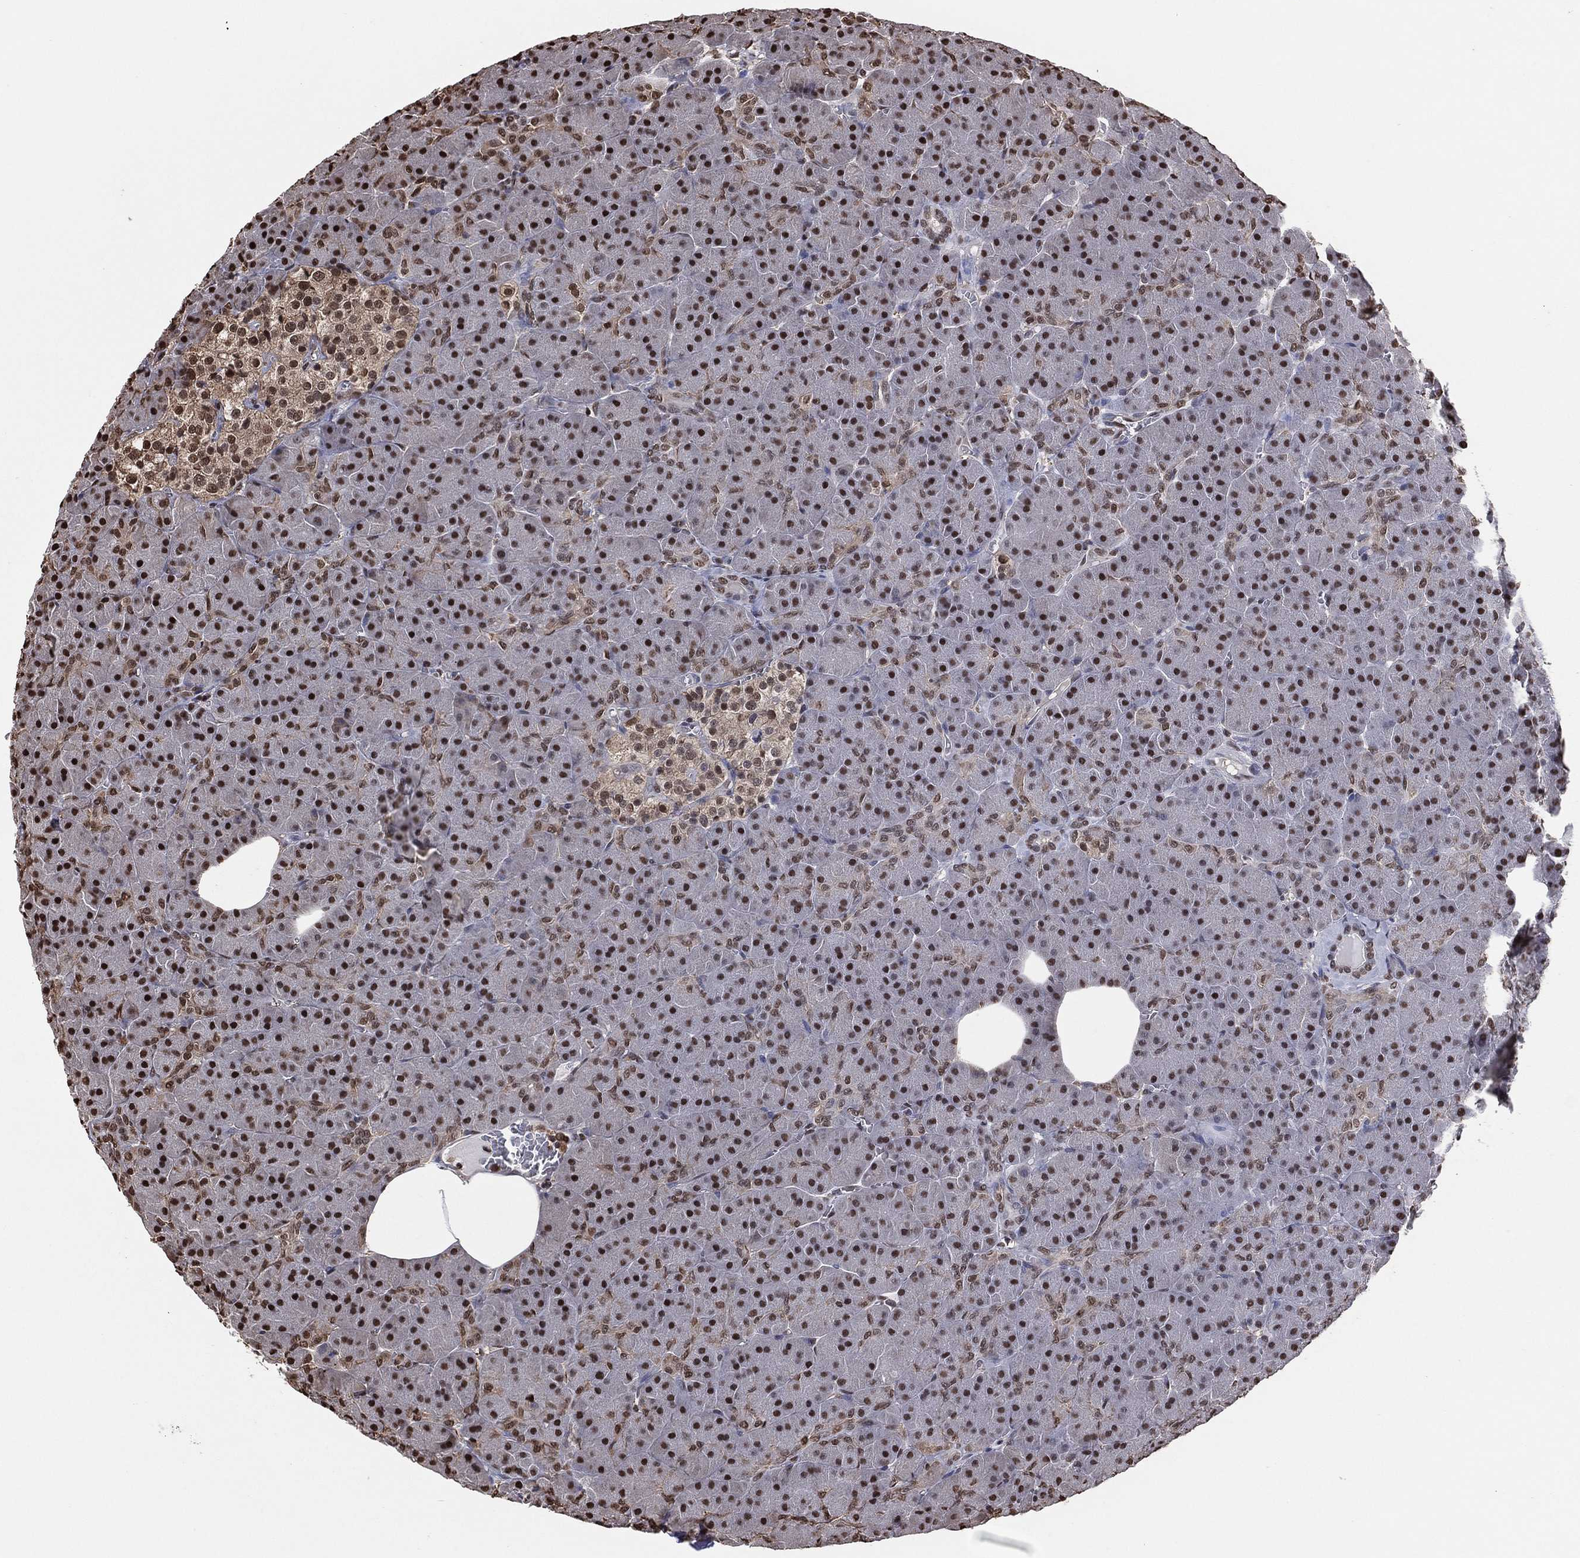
{"staining": {"intensity": "strong", "quantity": "25%-75%", "location": "nuclear"}, "tissue": "pancreas", "cell_type": "Exocrine glandular cells", "image_type": "normal", "snomed": [{"axis": "morphology", "description": "Normal tissue, NOS"}, {"axis": "topography", "description": "Pancreas"}], "caption": "Protein expression analysis of normal pancreas exhibits strong nuclear positivity in approximately 25%-75% of exocrine glandular cells.", "gene": "GAPDH", "patient": {"sex": "male", "age": 61}}